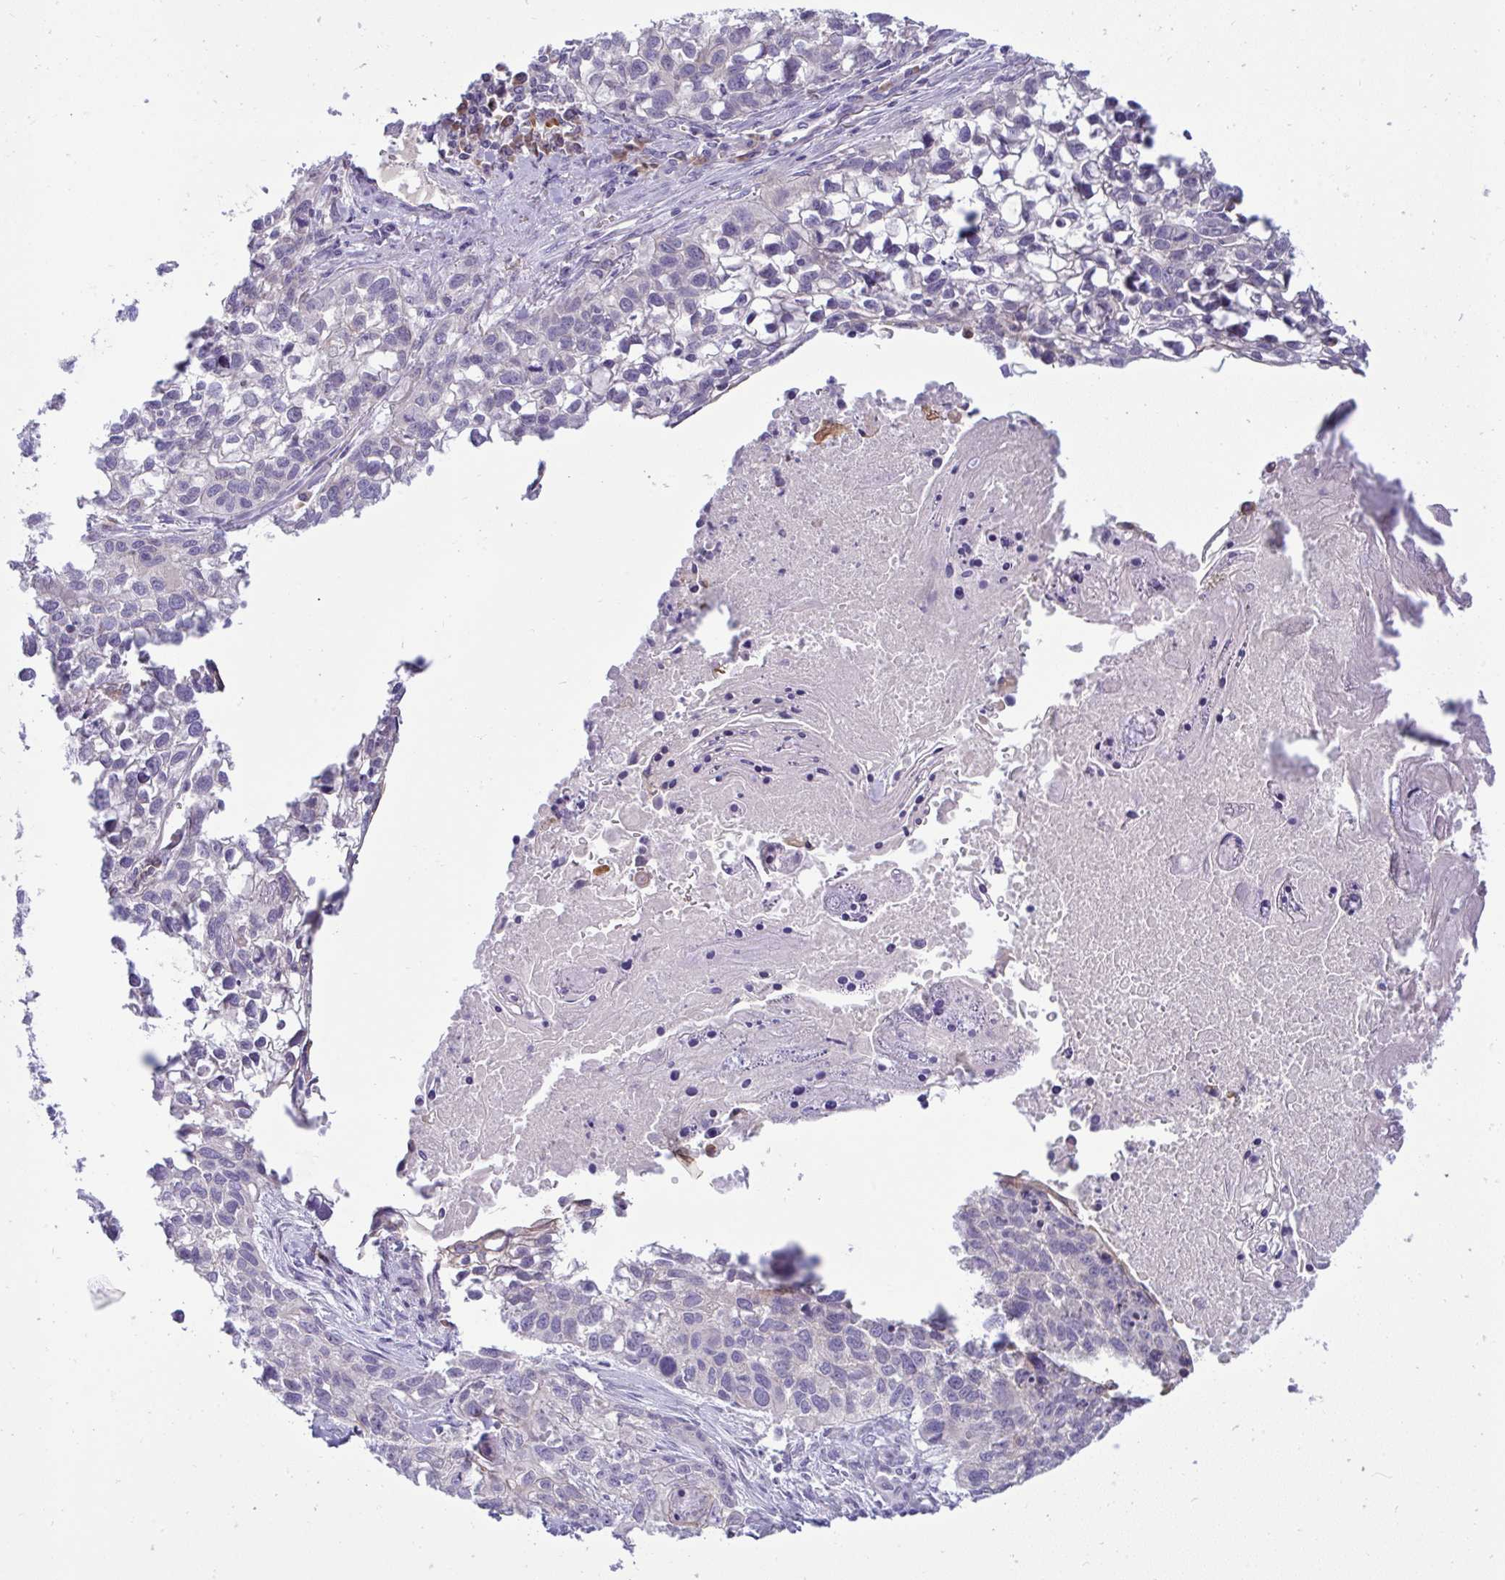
{"staining": {"intensity": "negative", "quantity": "none", "location": "none"}, "tissue": "lung cancer", "cell_type": "Tumor cells", "image_type": "cancer", "snomed": [{"axis": "morphology", "description": "Squamous cell carcinoma, NOS"}, {"axis": "topography", "description": "Lung"}], "caption": "IHC of squamous cell carcinoma (lung) demonstrates no staining in tumor cells.", "gene": "TMEM41A", "patient": {"sex": "male", "age": 74}}